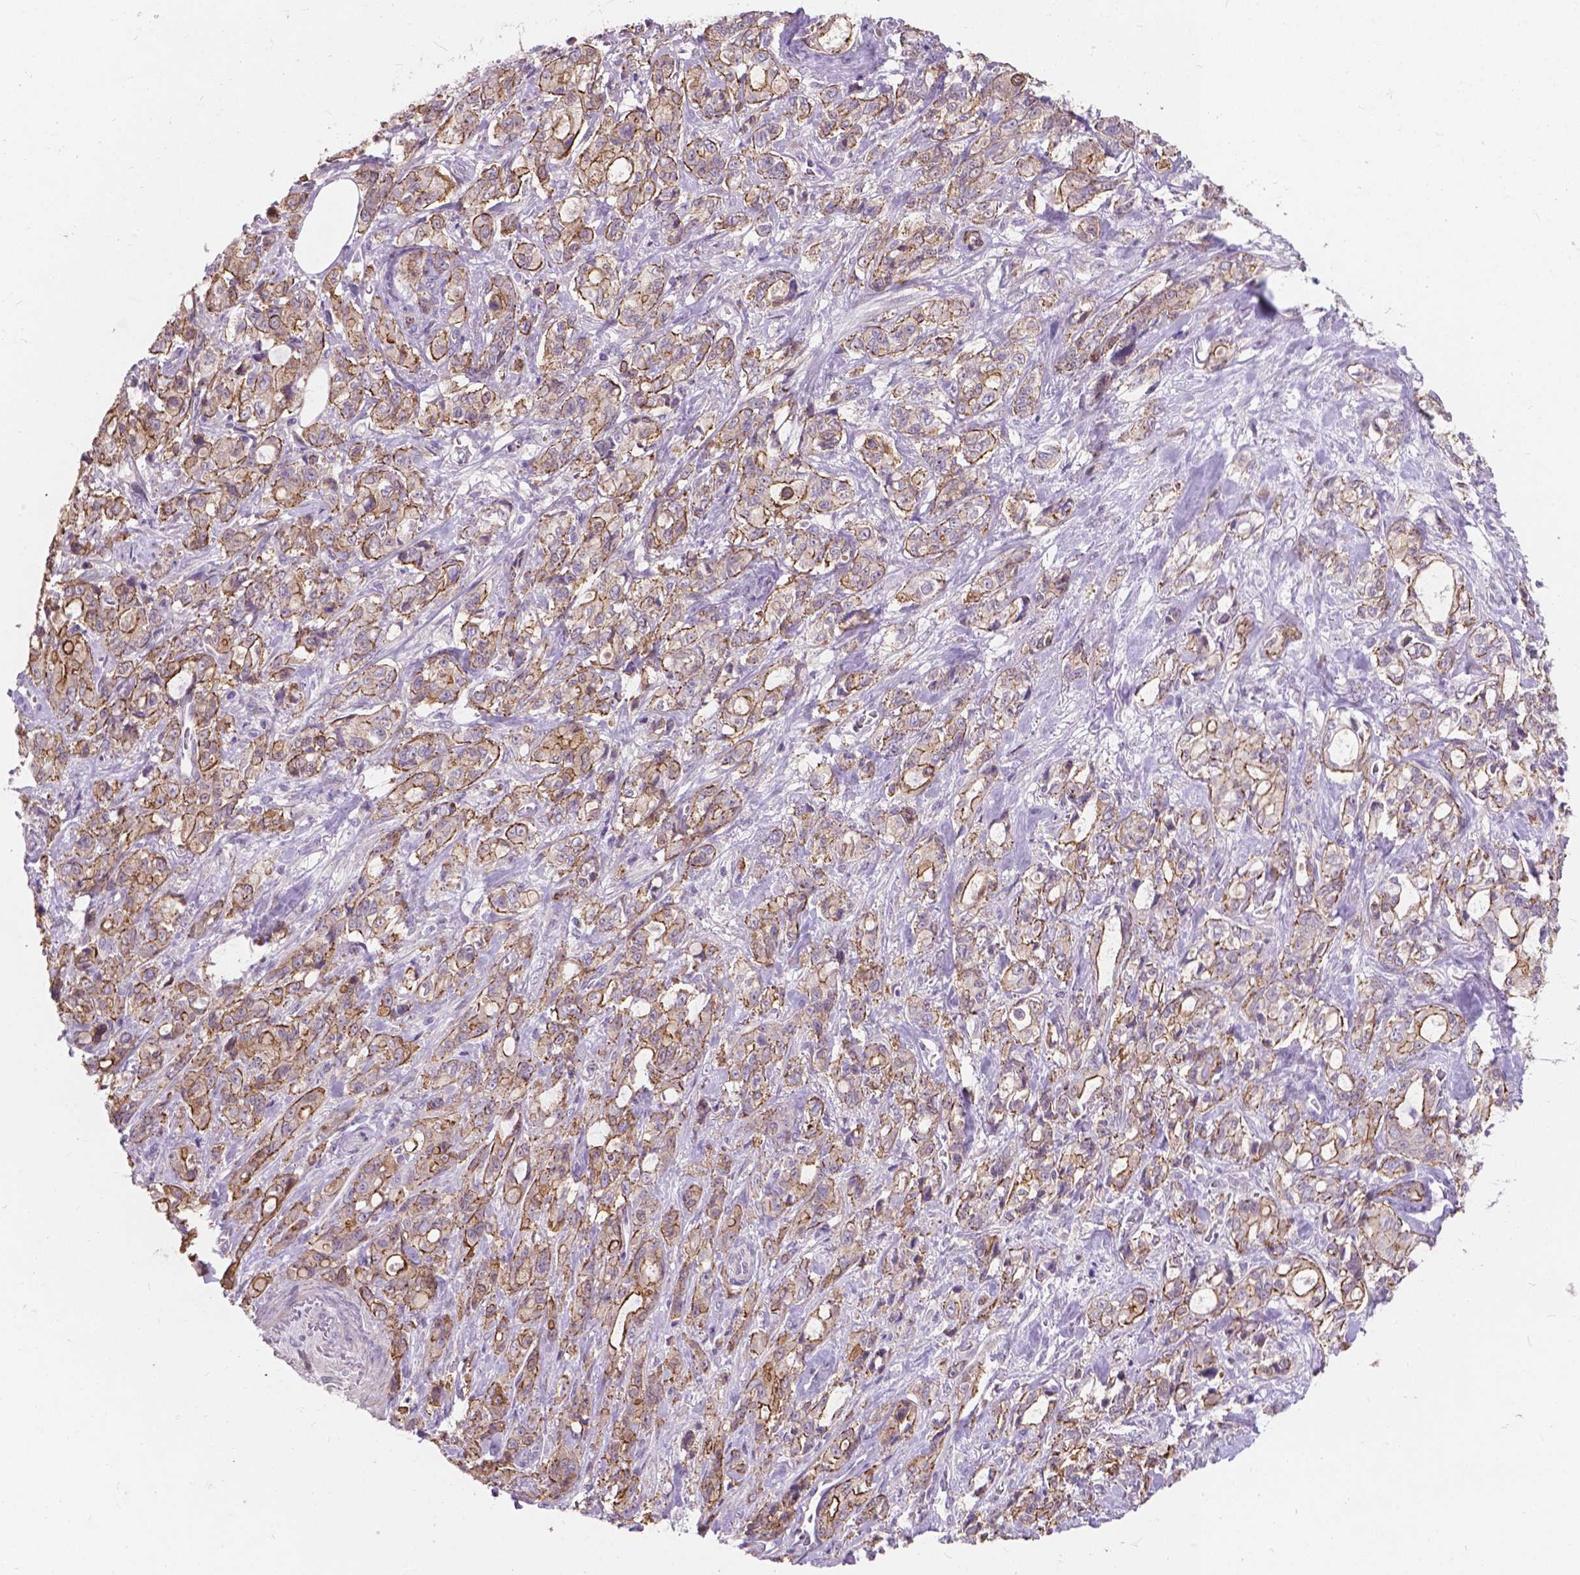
{"staining": {"intensity": "moderate", "quantity": "<25%", "location": "cytoplasmic/membranous"}, "tissue": "stomach cancer", "cell_type": "Tumor cells", "image_type": "cancer", "snomed": [{"axis": "morphology", "description": "Adenocarcinoma, NOS"}, {"axis": "topography", "description": "Stomach"}], "caption": "A low amount of moderate cytoplasmic/membranous expression is seen in approximately <25% of tumor cells in stomach adenocarcinoma tissue.", "gene": "MYH14", "patient": {"sex": "male", "age": 63}}